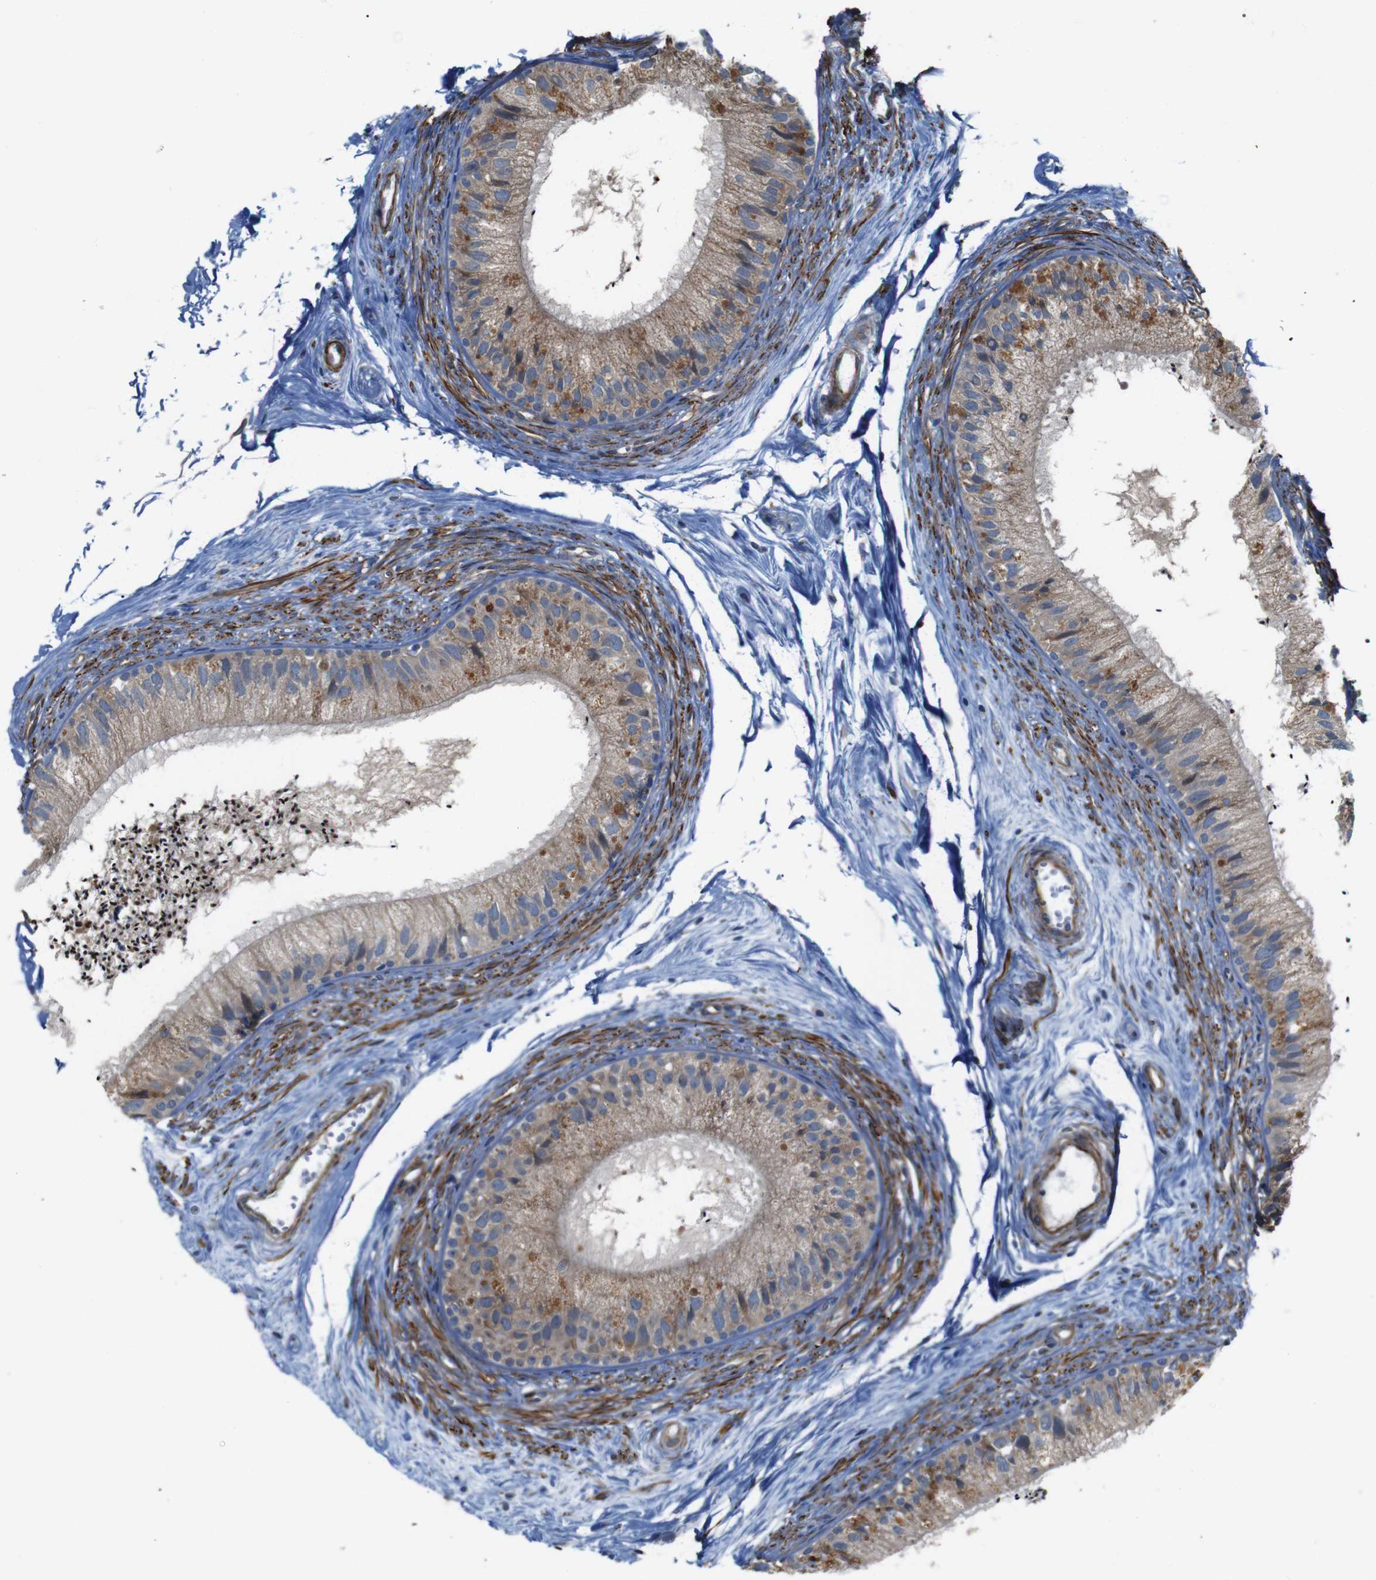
{"staining": {"intensity": "moderate", "quantity": ">75%", "location": "cytoplasmic/membranous"}, "tissue": "epididymis", "cell_type": "Glandular cells", "image_type": "normal", "snomed": [{"axis": "morphology", "description": "Normal tissue, NOS"}, {"axis": "topography", "description": "Epididymis"}], "caption": "The histopathology image displays staining of normal epididymis, revealing moderate cytoplasmic/membranous protein positivity (brown color) within glandular cells. (DAB IHC, brown staining for protein, blue staining for nuclei).", "gene": "GGT7", "patient": {"sex": "male", "age": 56}}